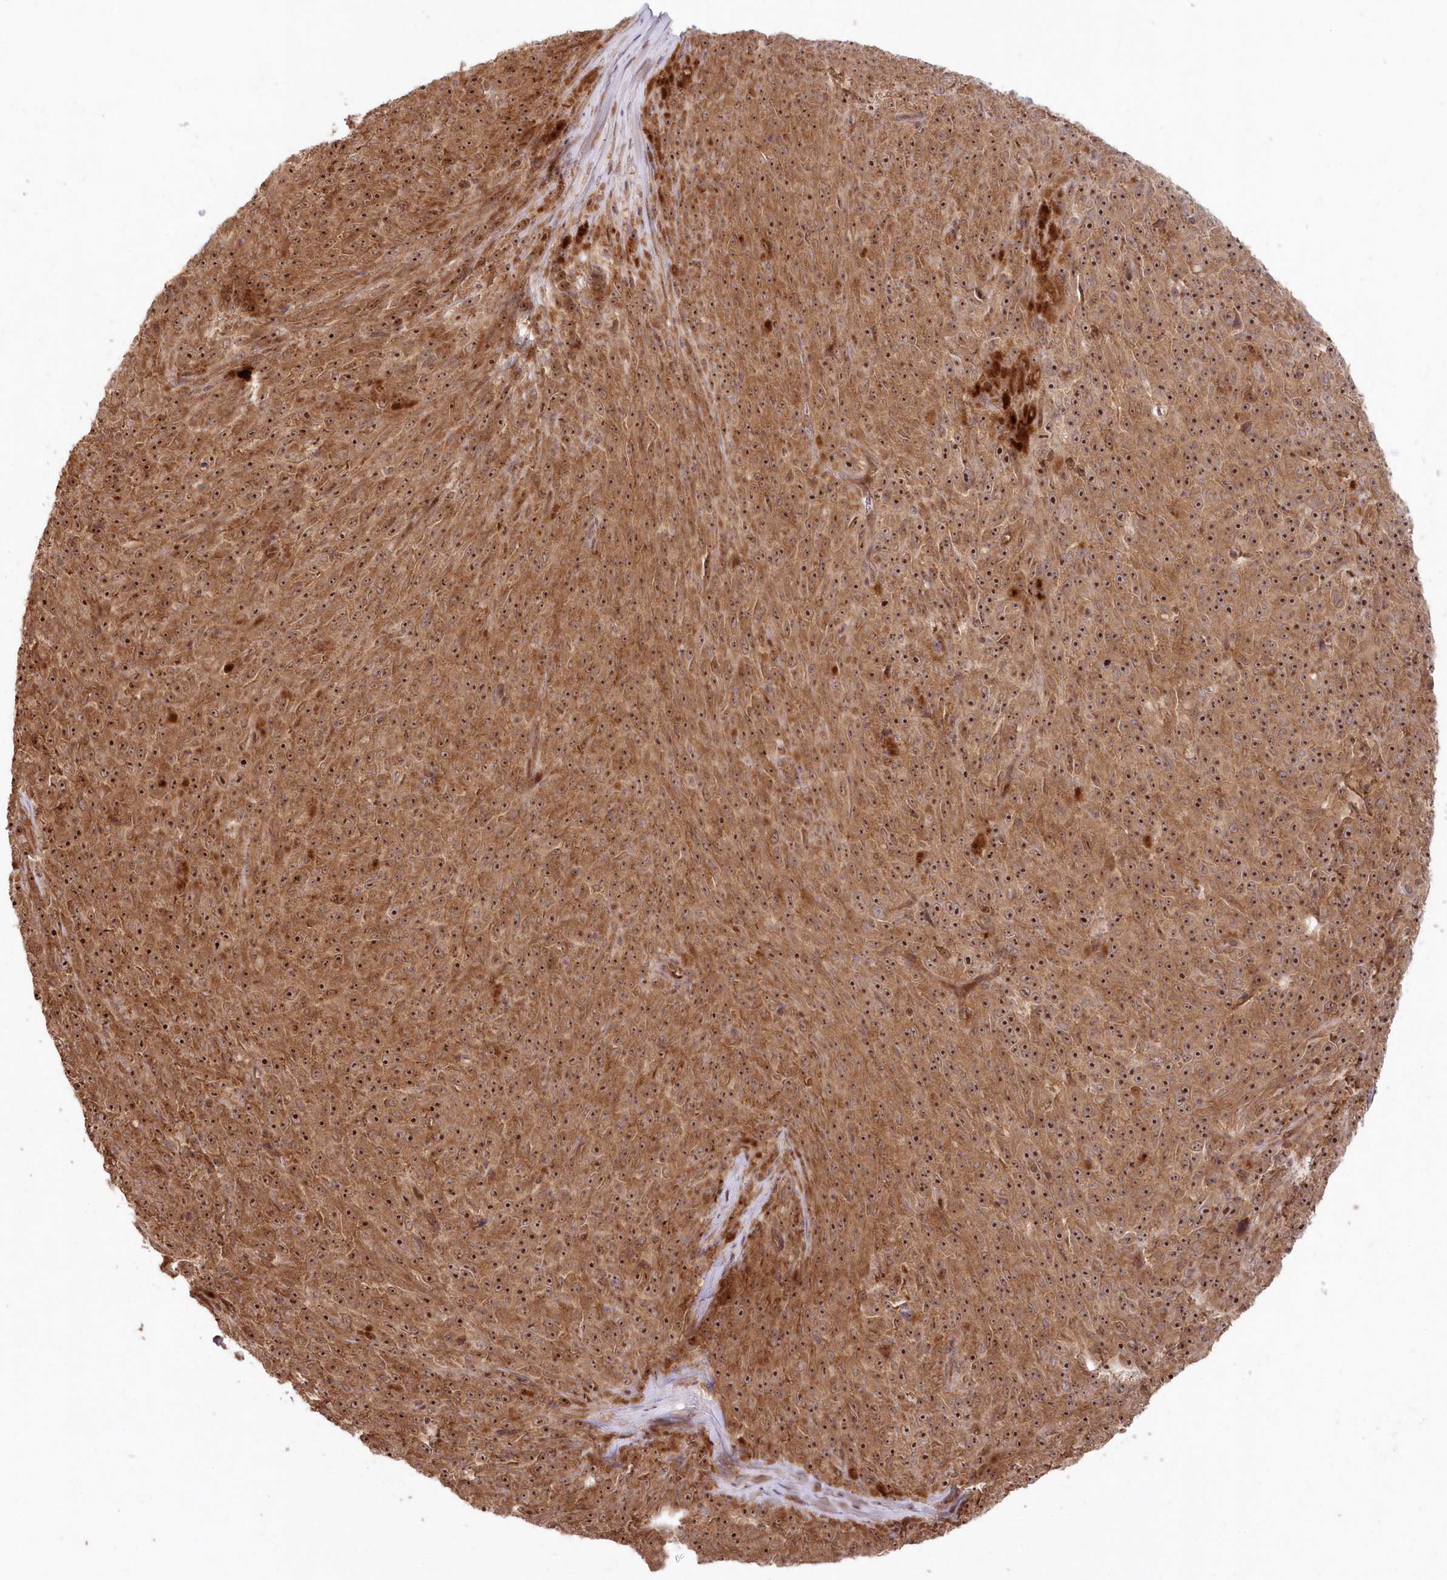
{"staining": {"intensity": "moderate", "quantity": ">75%", "location": "cytoplasmic/membranous,nuclear"}, "tissue": "melanoma", "cell_type": "Tumor cells", "image_type": "cancer", "snomed": [{"axis": "morphology", "description": "Malignant melanoma, NOS"}, {"axis": "topography", "description": "Skin"}], "caption": "Tumor cells exhibit moderate cytoplasmic/membranous and nuclear positivity in about >75% of cells in malignant melanoma. The staining was performed using DAB (3,3'-diaminobenzidine) to visualize the protein expression in brown, while the nuclei were stained in blue with hematoxylin (Magnification: 20x).", "gene": "SERINC1", "patient": {"sex": "female", "age": 82}}